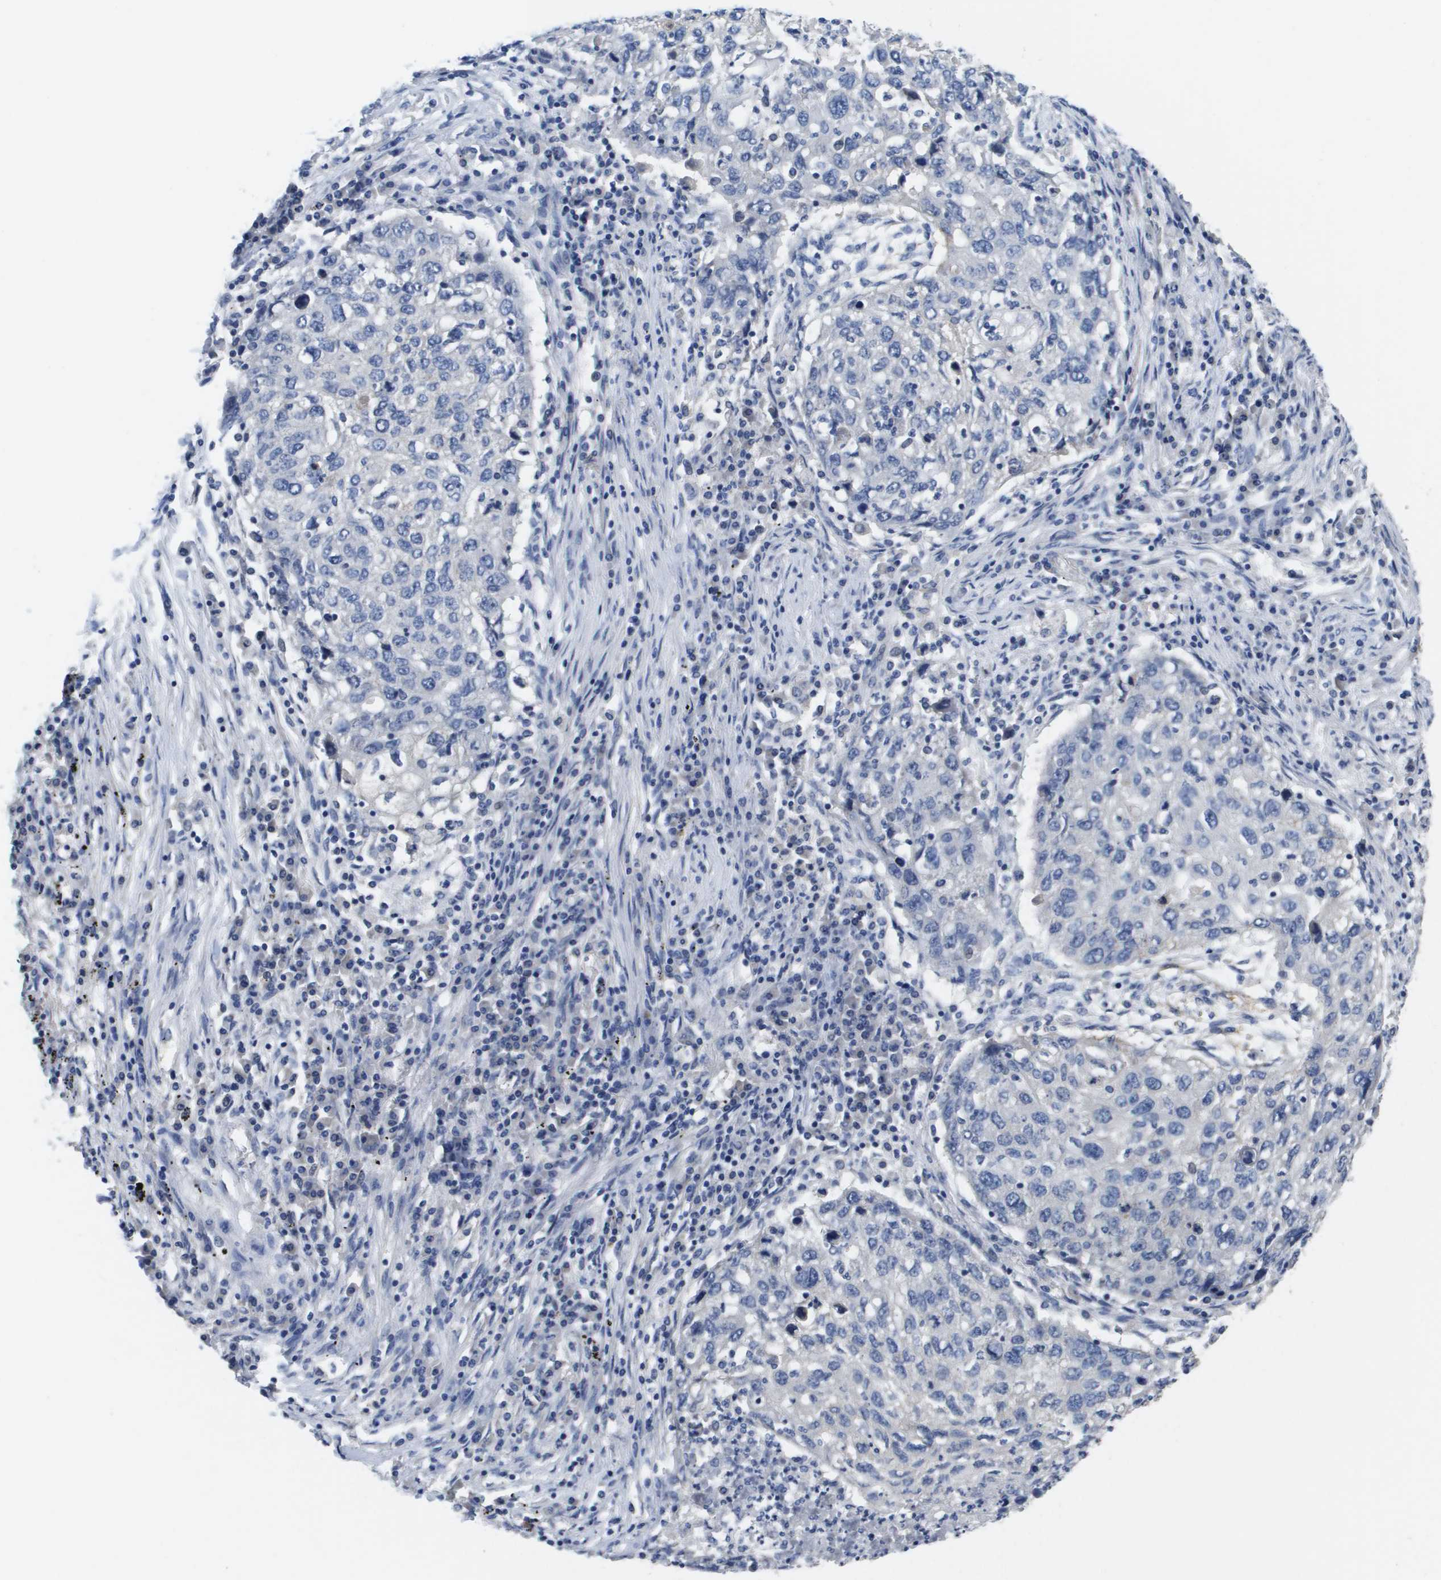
{"staining": {"intensity": "negative", "quantity": "none", "location": "none"}, "tissue": "lung cancer", "cell_type": "Tumor cells", "image_type": "cancer", "snomed": [{"axis": "morphology", "description": "Squamous cell carcinoma, NOS"}, {"axis": "topography", "description": "Lung"}], "caption": "Immunohistochemistry photomicrograph of lung cancer (squamous cell carcinoma) stained for a protein (brown), which displays no positivity in tumor cells. (Stains: DAB (3,3'-diaminobenzidine) IHC with hematoxylin counter stain, Microscopy: brightfield microscopy at high magnification).", "gene": "CA9", "patient": {"sex": "female", "age": 63}}